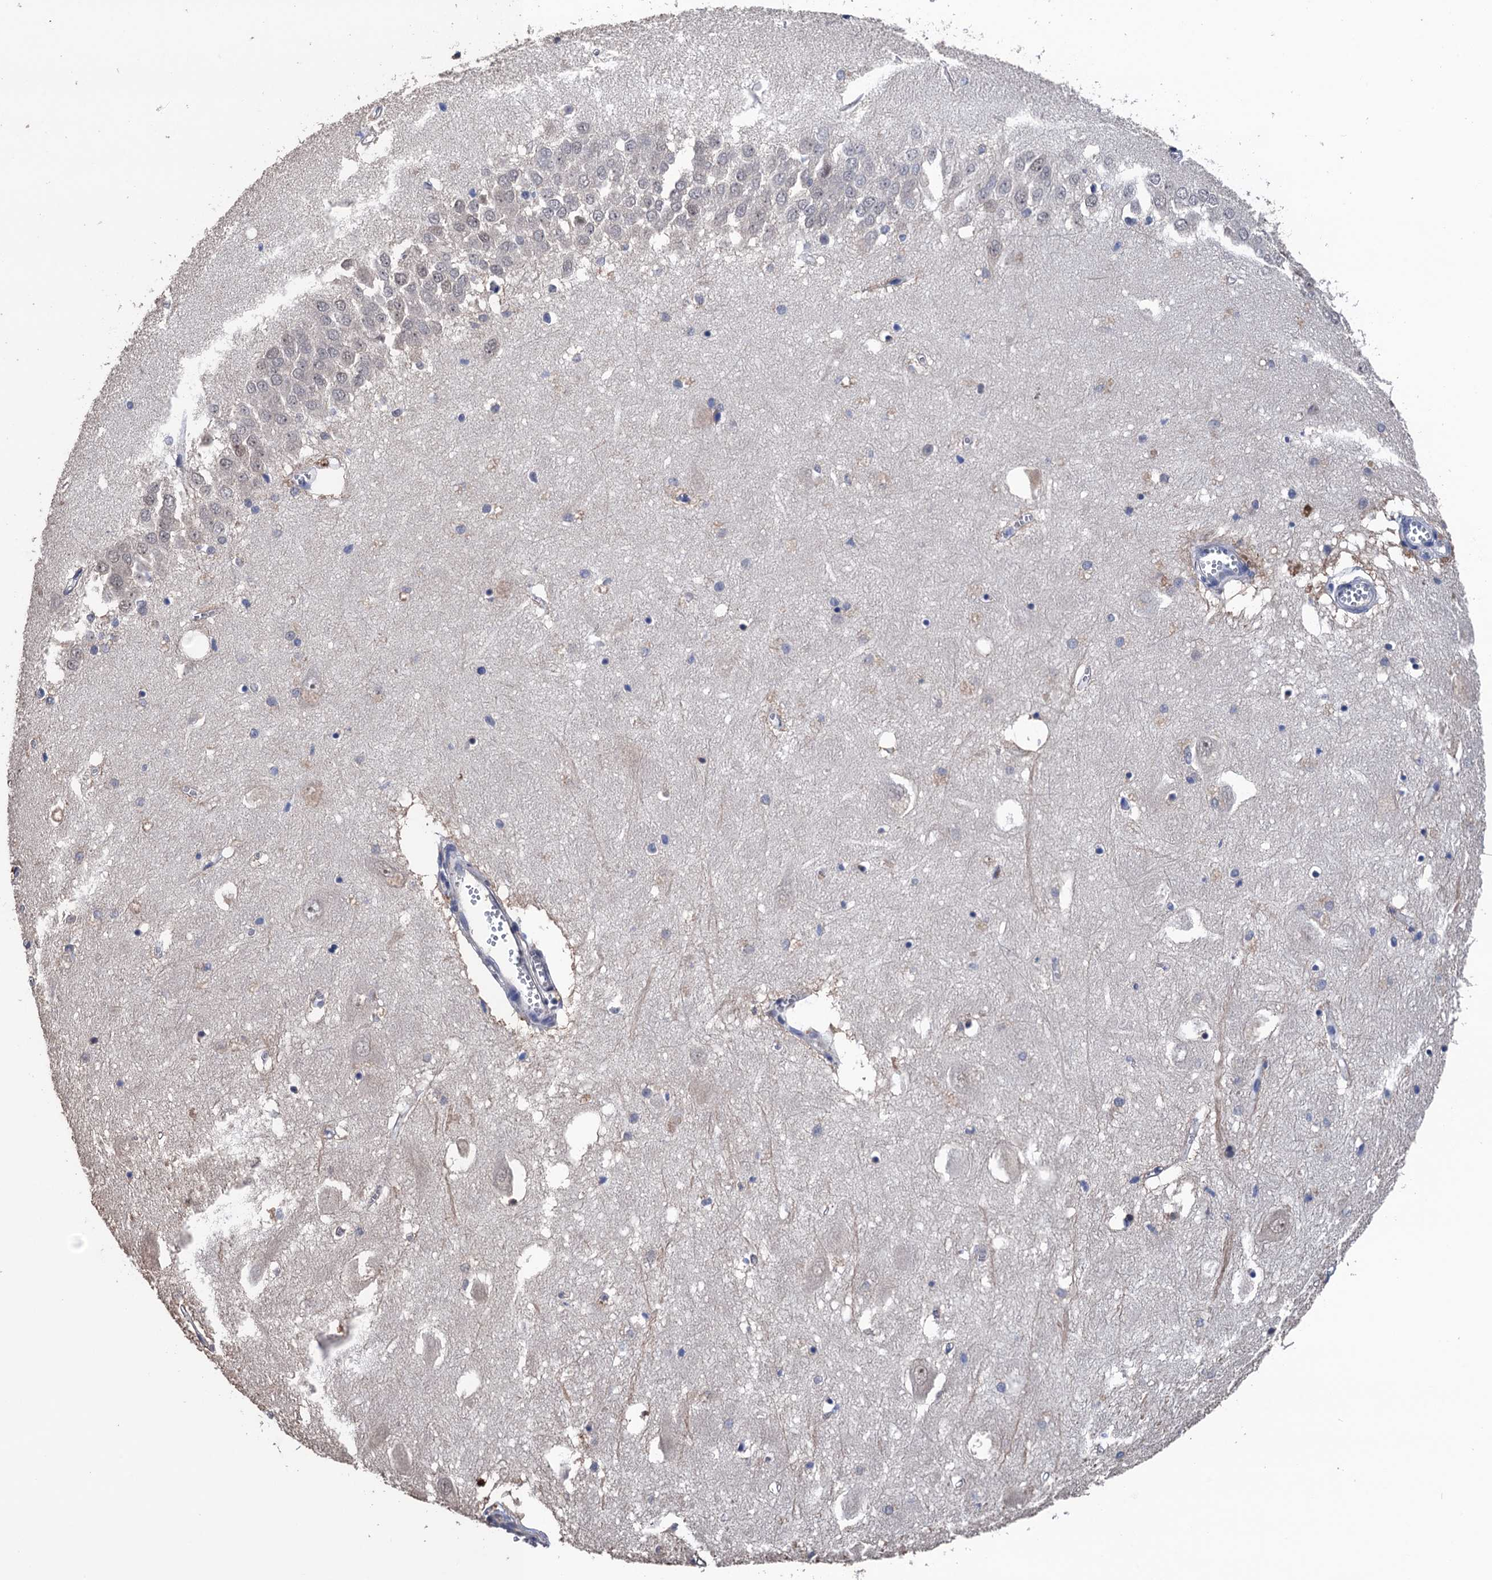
{"staining": {"intensity": "moderate", "quantity": "<25%", "location": "nuclear"}, "tissue": "hippocampus", "cell_type": "Glial cells", "image_type": "normal", "snomed": [{"axis": "morphology", "description": "Normal tissue, NOS"}, {"axis": "topography", "description": "Hippocampus"}], "caption": "Immunohistochemistry (IHC) staining of unremarkable hippocampus, which demonstrates low levels of moderate nuclear staining in about <25% of glial cells indicating moderate nuclear protein positivity. The staining was performed using DAB (brown) for protein detection and nuclei were counterstained in hematoxylin (blue).", "gene": "ART5", "patient": {"sex": "female", "age": 64}}